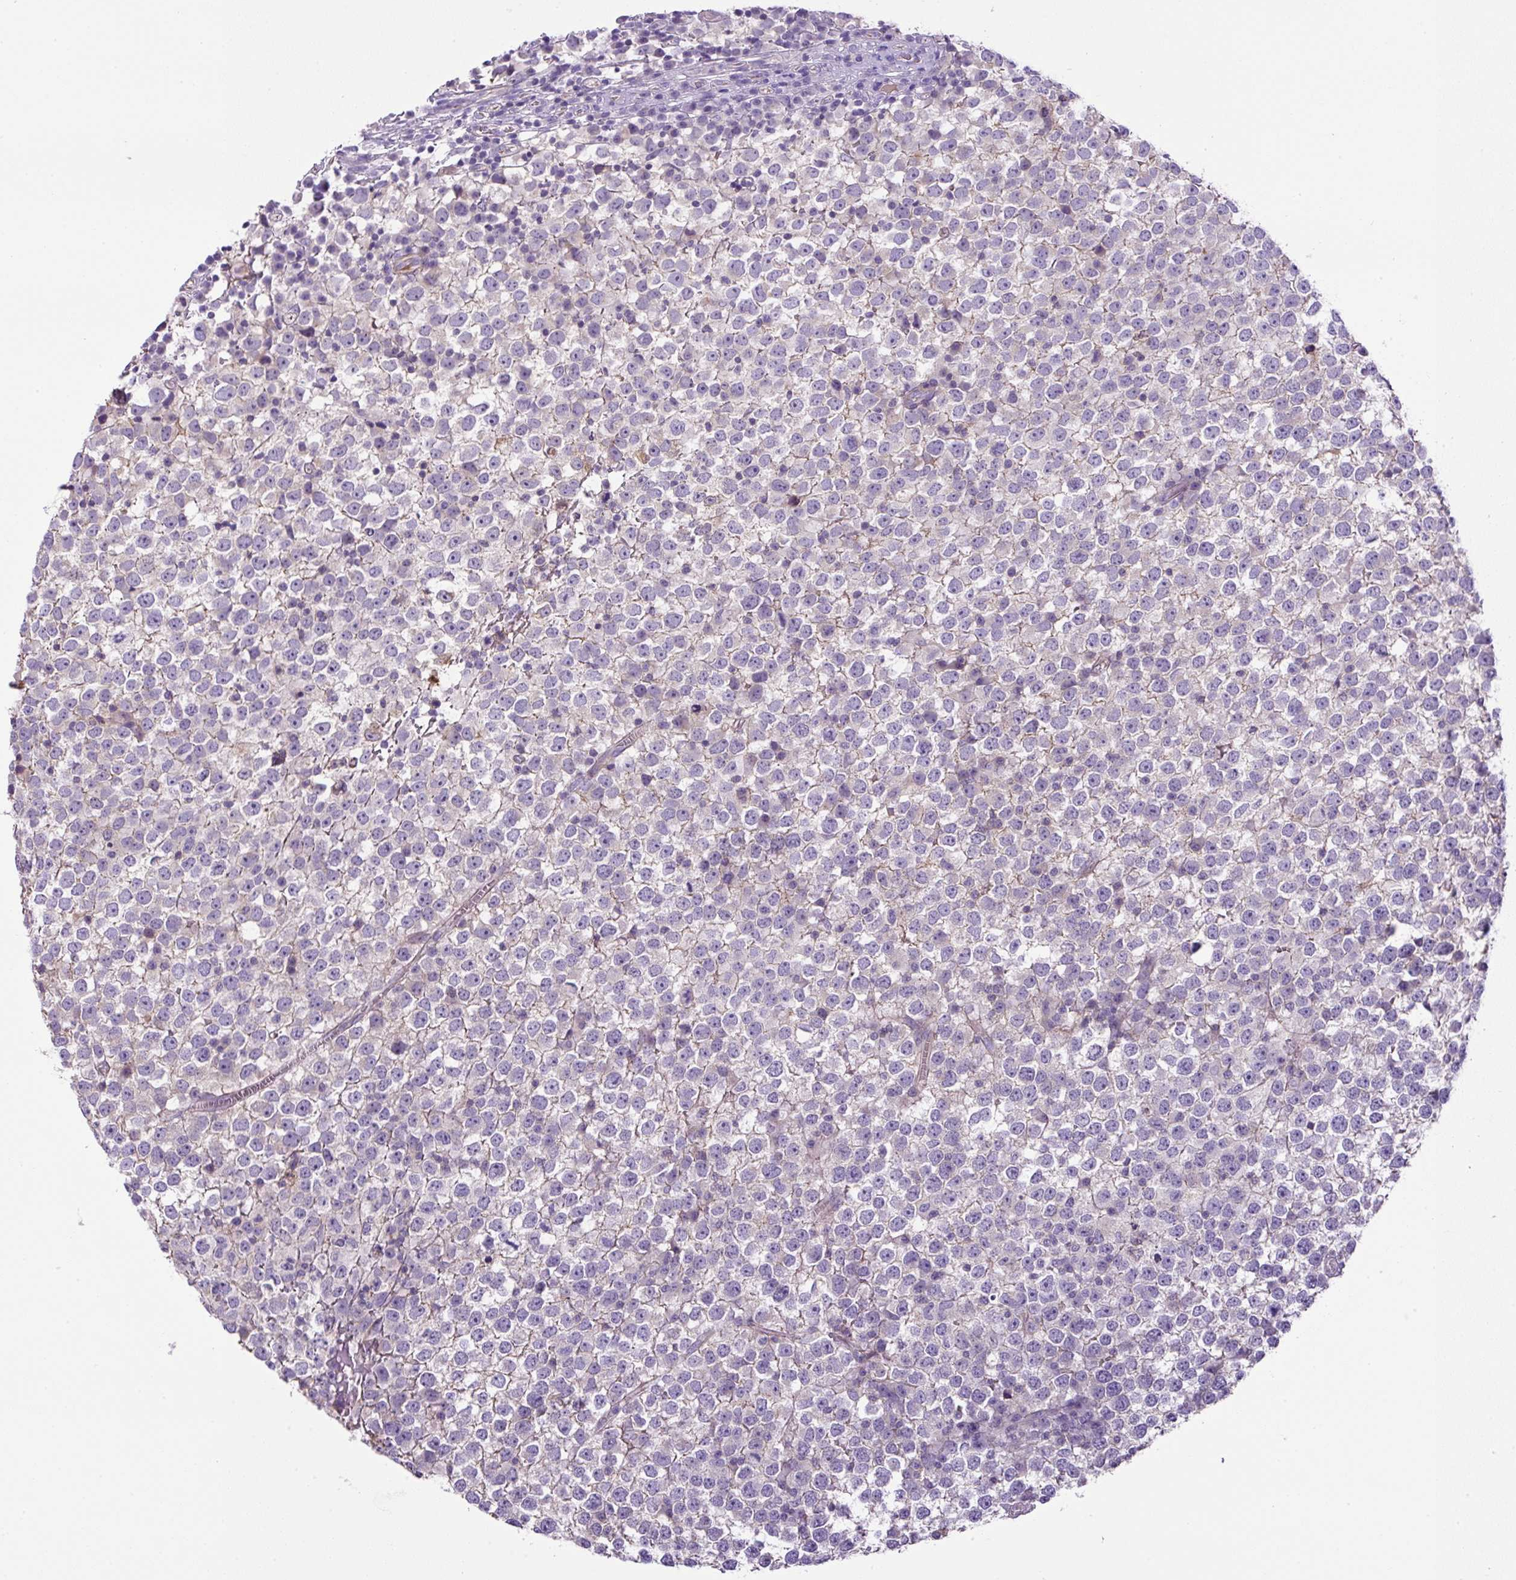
{"staining": {"intensity": "negative", "quantity": "none", "location": "none"}, "tissue": "testis cancer", "cell_type": "Tumor cells", "image_type": "cancer", "snomed": [{"axis": "morphology", "description": "Seminoma, NOS"}, {"axis": "topography", "description": "Testis"}], "caption": "High power microscopy micrograph of an IHC photomicrograph of testis cancer, revealing no significant expression in tumor cells. Nuclei are stained in blue.", "gene": "NPTN", "patient": {"sex": "male", "age": 65}}